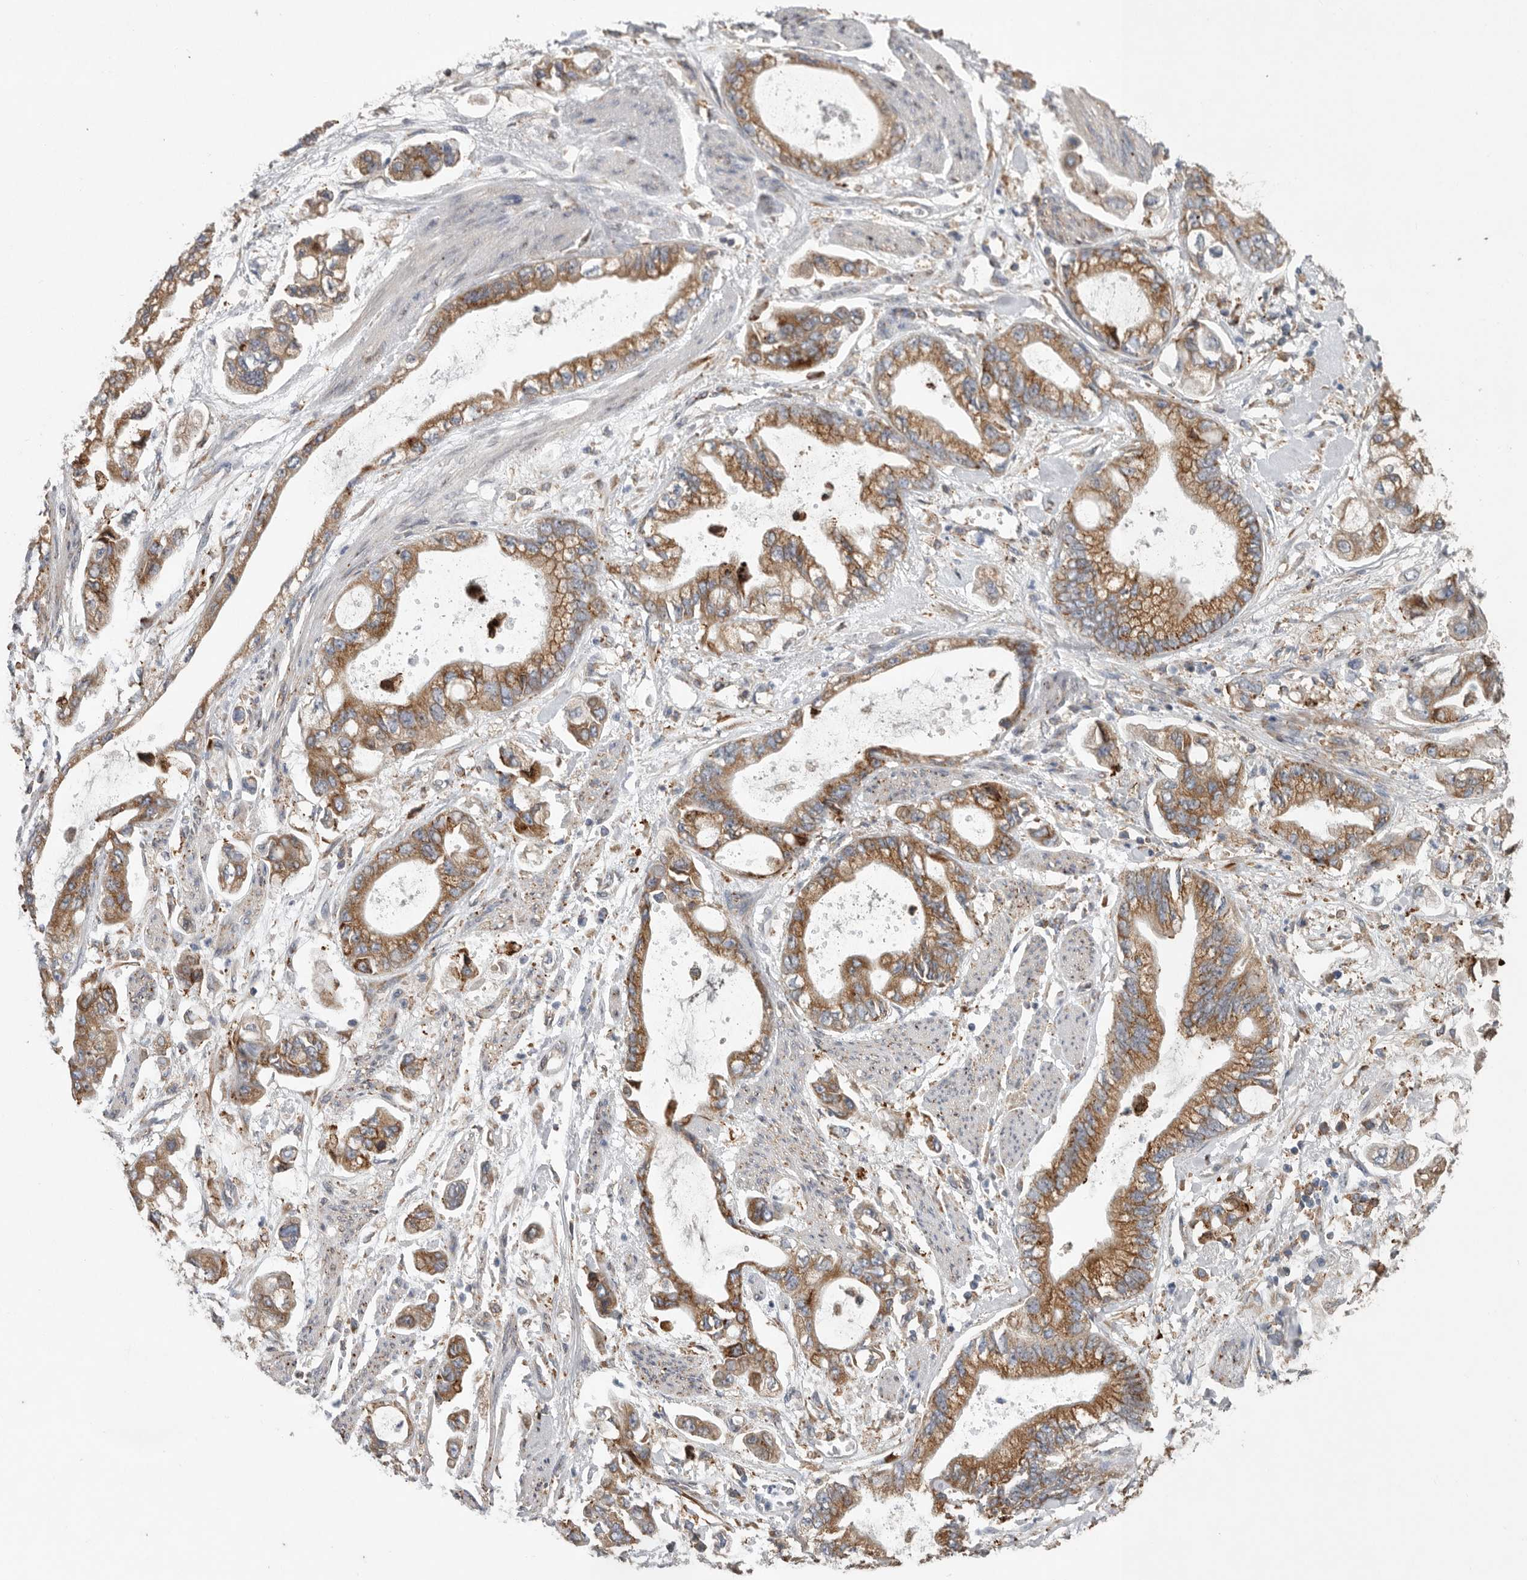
{"staining": {"intensity": "moderate", "quantity": ">75%", "location": "cytoplasmic/membranous"}, "tissue": "stomach cancer", "cell_type": "Tumor cells", "image_type": "cancer", "snomed": [{"axis": "morphology", "description": "Normal tissue, NOS"}, {"axis": "morphology", "description": "Adenocarcinoma, NOS"}, {"axis": "topography", "description": "Stomach"}], "caption": "DAB immunohistochemical staining of human stomach adenocarcinoma exhibits moderate cytoplasmic/membranous protein staining in about >75% of tumor cells.", "gene": "GANAB", "patient": {"sex": "male", "age": 62}}